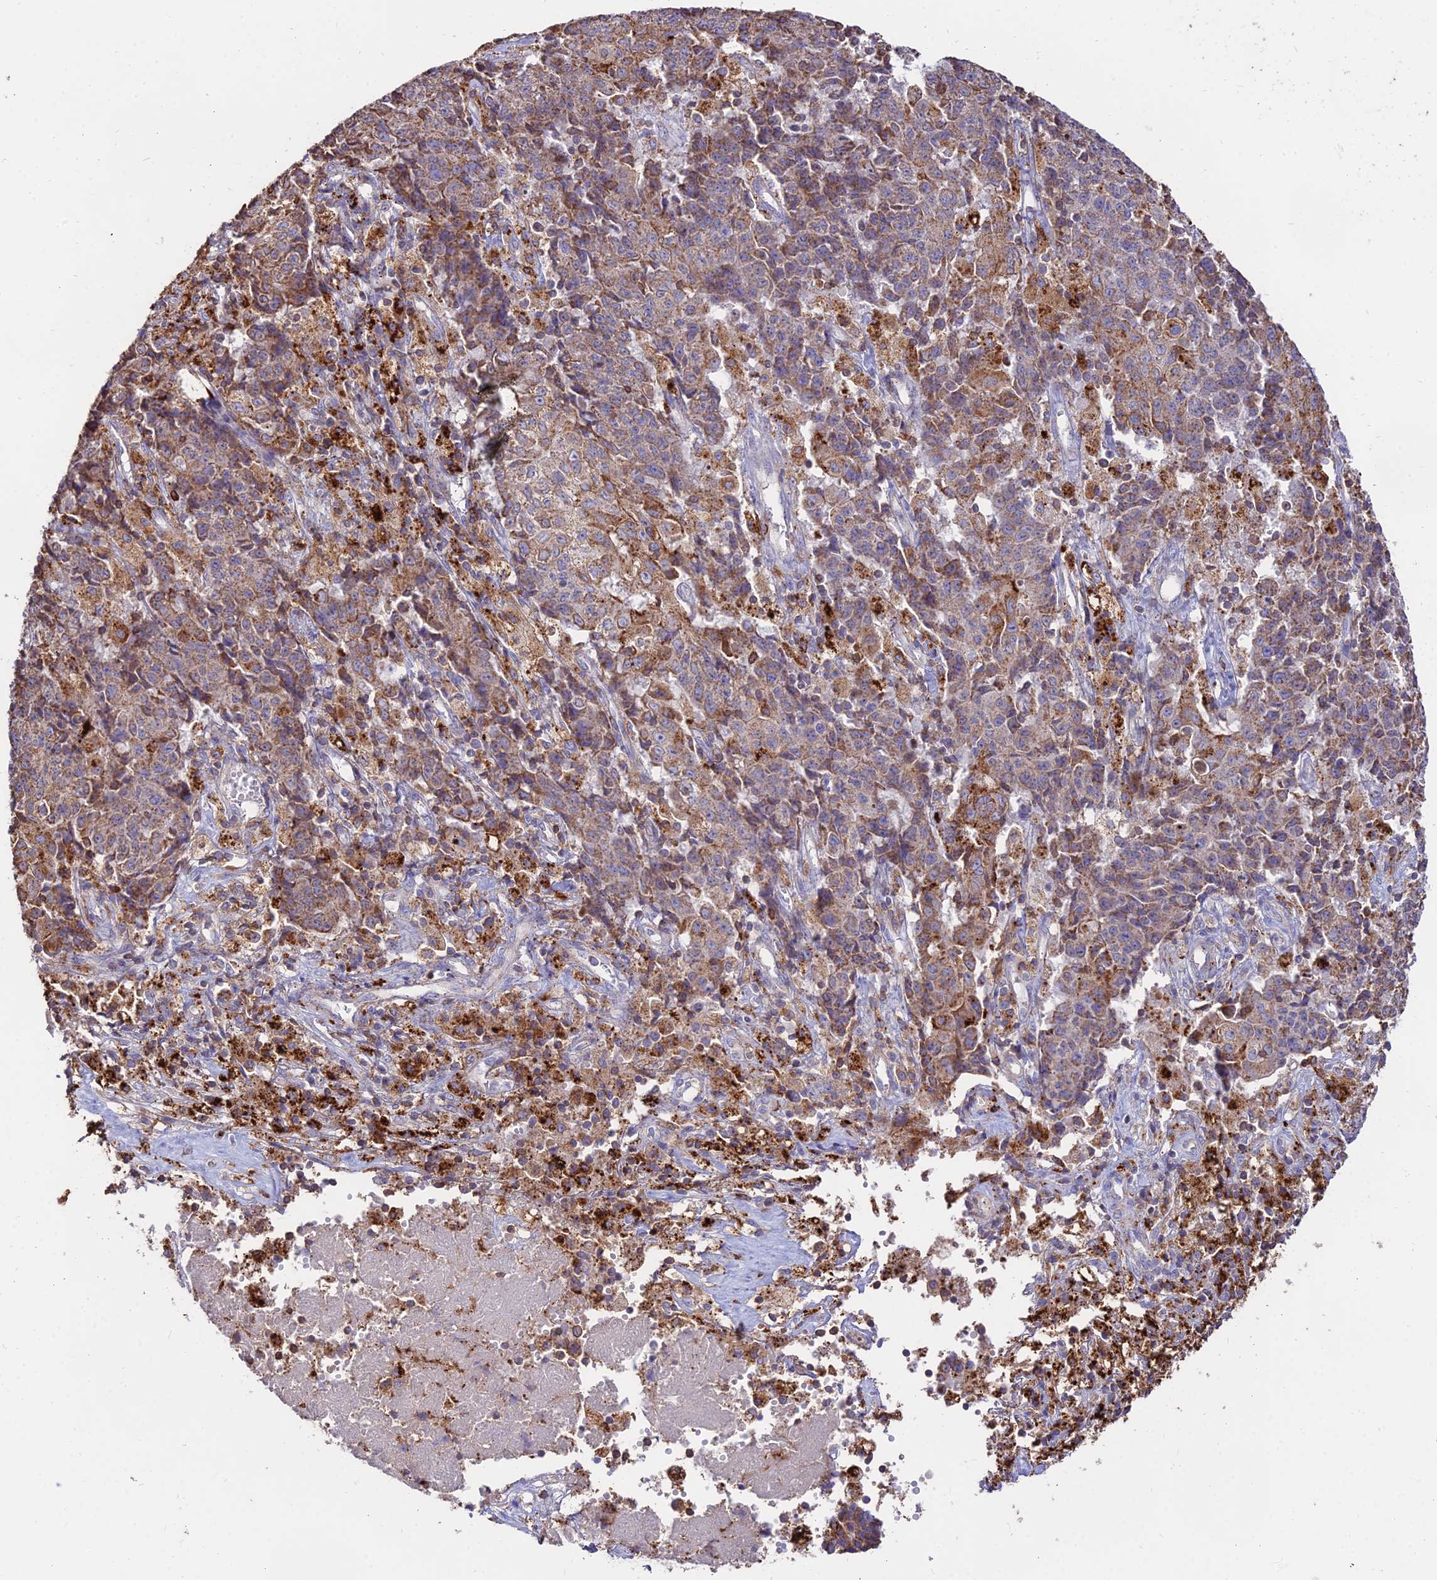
{"staining": {"intensity": "moderate", "quantity": ">75%", "location": "cytoplasmic/membranous"}, "tissue": "ovarian cancer", "cell_type": "Tumor cells", "image_type": "cancer", "snomed": [{"axis": "morphology", "description": "Carcinoma, endometroid"}, {"axis": "topography", "description": "Ovary"}], "caption": "Immunohistochemical staining of ovarian endometroid carcinoma demonstrates moderate cytoplasmic/membranous protein staining in approximately >75% of tumor cells. (DAB IHC with brightfield microscopy, high magnification).", "gene": "PNLIPRP3", "patient": {"sex": "female", "age": 42}}